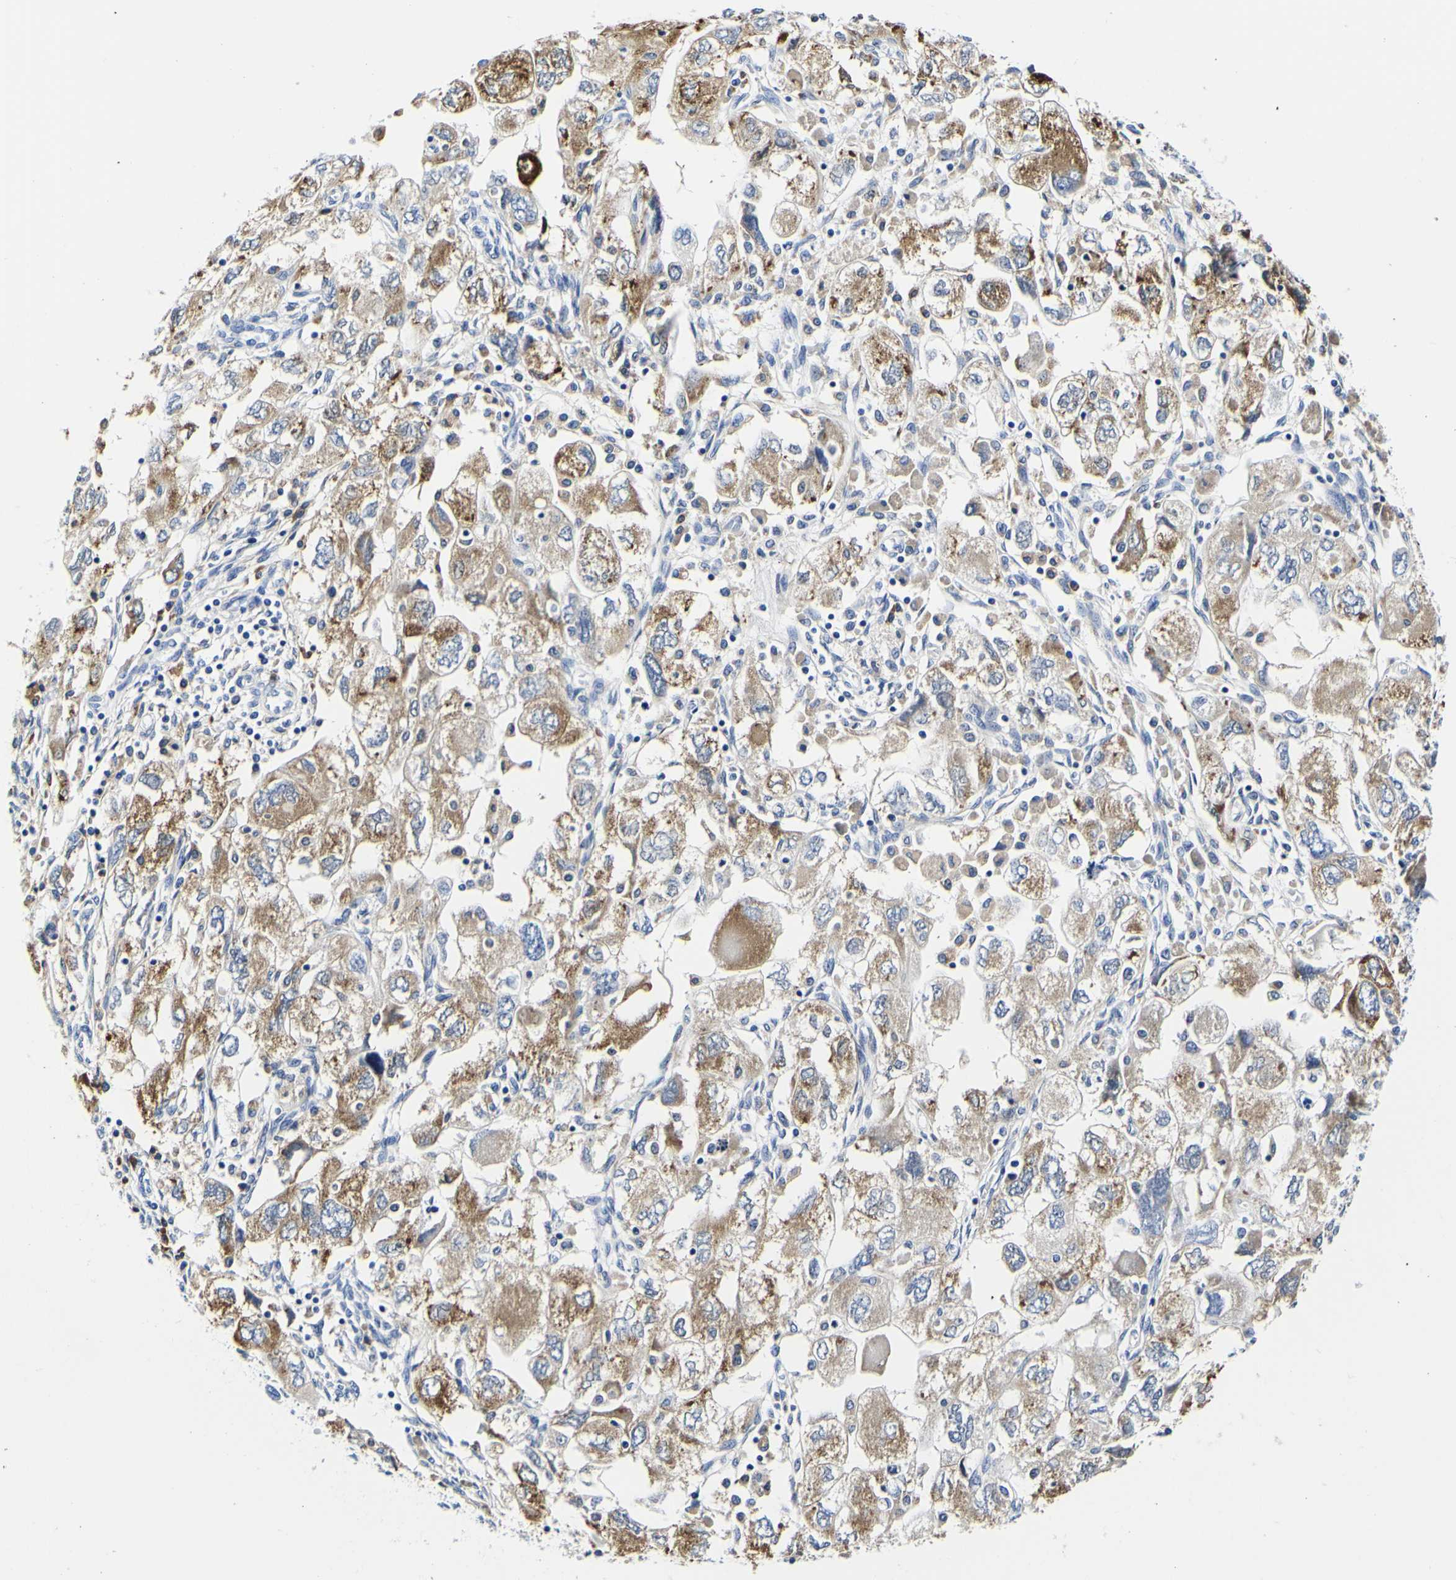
{"staining": {"intensity": "moderate", "quantity": "25%-75%", "location": "cytoplasmic/membranous"}, "tissue": "ovarian cancer", "cell_type": "Tumor cells", "image_type": "cancer", "snomed": [{"axis": "morphology", "description": "Carcinoma, NOS"}, {"axis": "morphology", "description": "Cystadenocarcinoma, serous, NOS"}, {"axis": "topography", "description": "Ovary"}], "caption": "High-magnification brightfield microscopy of ovarian carcinoma stained with DAB (3,3'-diaminobenzidine) (brown) and counterstained with hematoxylin (blue). tumor cells exhibit moderate cytoplasmic/membranous staining is appreciated in about25%-75% of cells. The protein is shown in brown color, while the nuclei are stained blue.", "gene": "P4HB", "patient": {"sex": "female", "age": 69}}